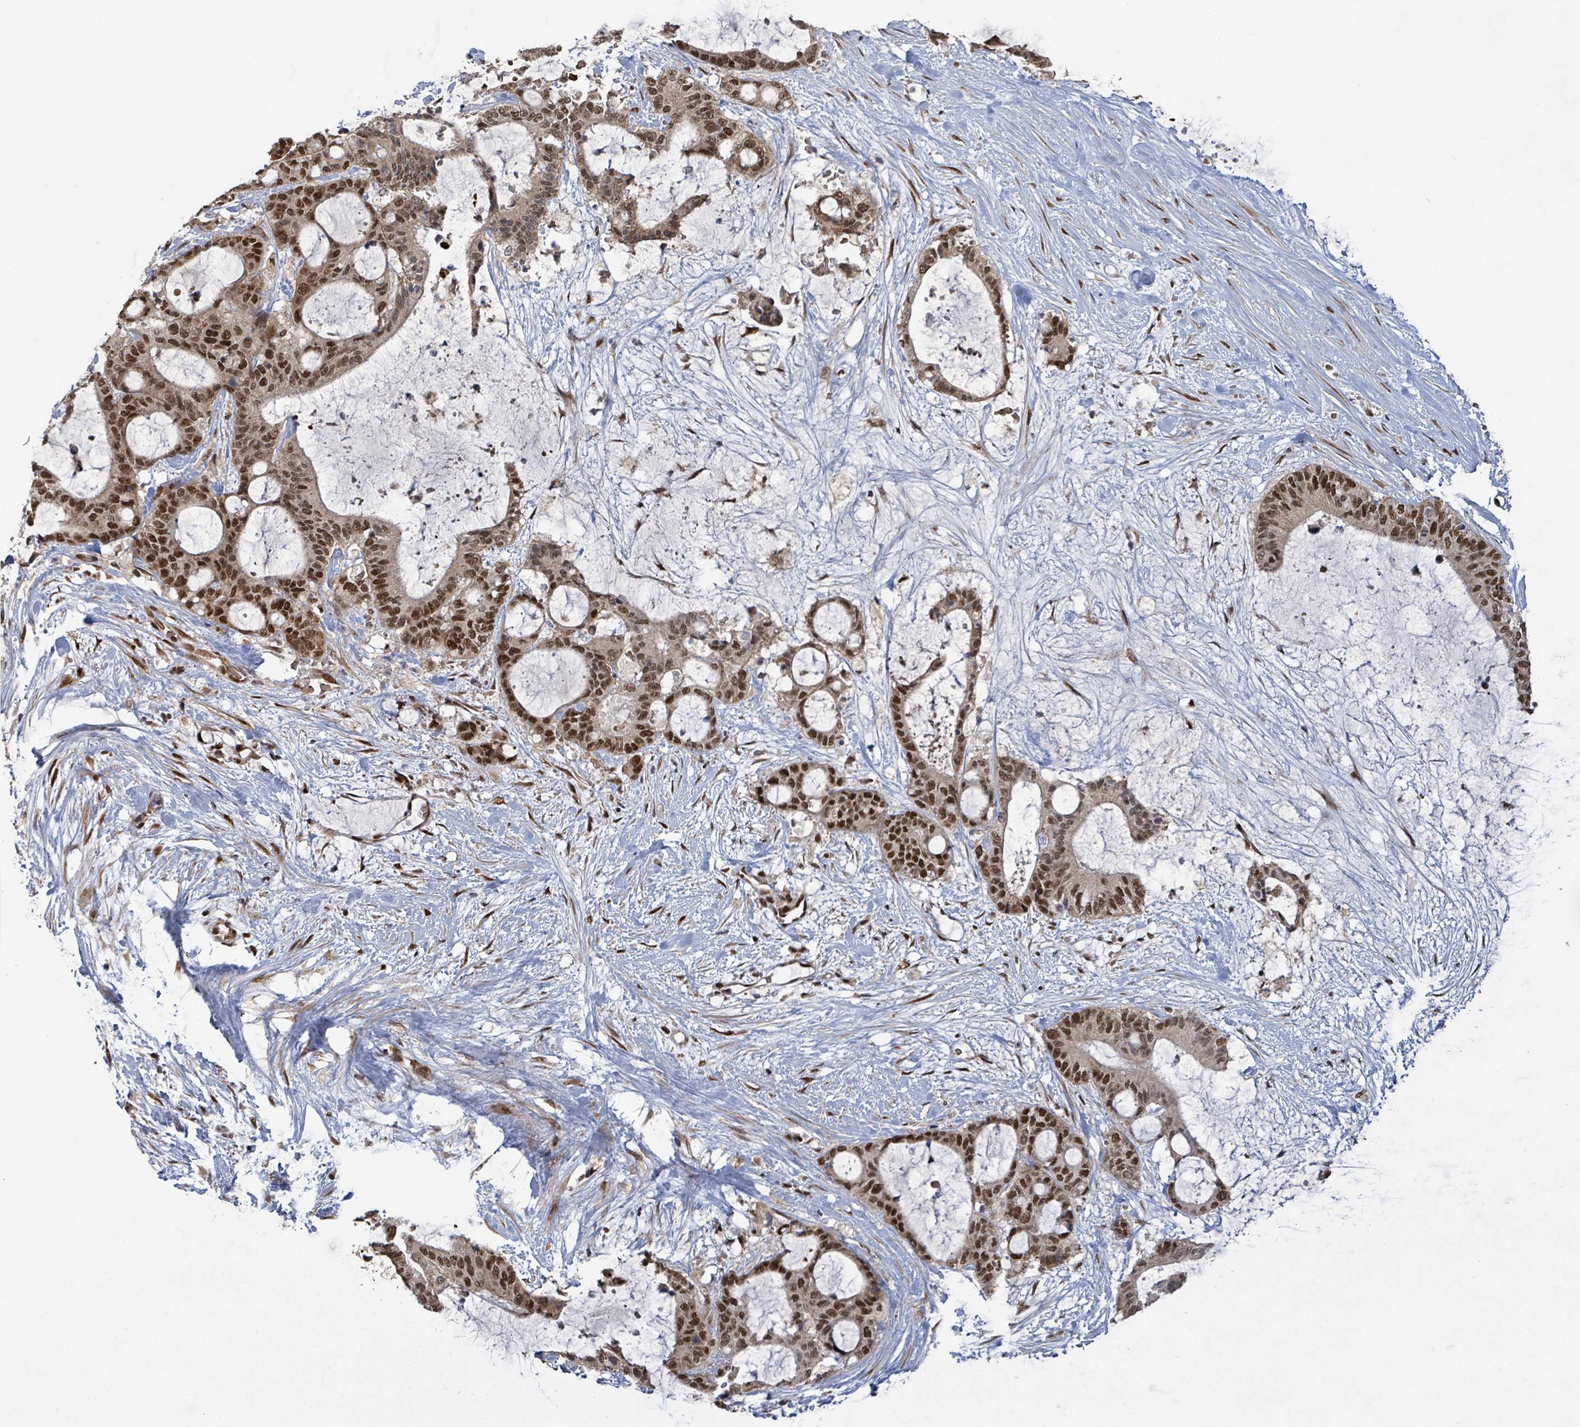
{"staining": {"intensity": "strong", "quantity": ">75%", "location": "nuclear"}, "tissue": "liver cancer", "cell_type": "Tumor cells", "image_type": "cancer", "snomed": [{"axis": "morphology", "description": "Normal tissue, NOS"}, {"axis": "morphology", "description": "Cholangiocarcinoma"}, {"axis": "topography", "description": "Liver"}, {"axis": "topography", "description": "Peripheral nerve tissue"}], "caption": "Cholangiocarcinoma (liver) was stained to show a protein in brown. There is high levels of strong nuclear positivity in about >75% of tumor cells. (Stains: DAB in brown, nuclei in blue, Microscopy: brightfield microscopy at high magnification).", "gene": "PATZ1", "patient": {"sex": "female", "age": 73}}